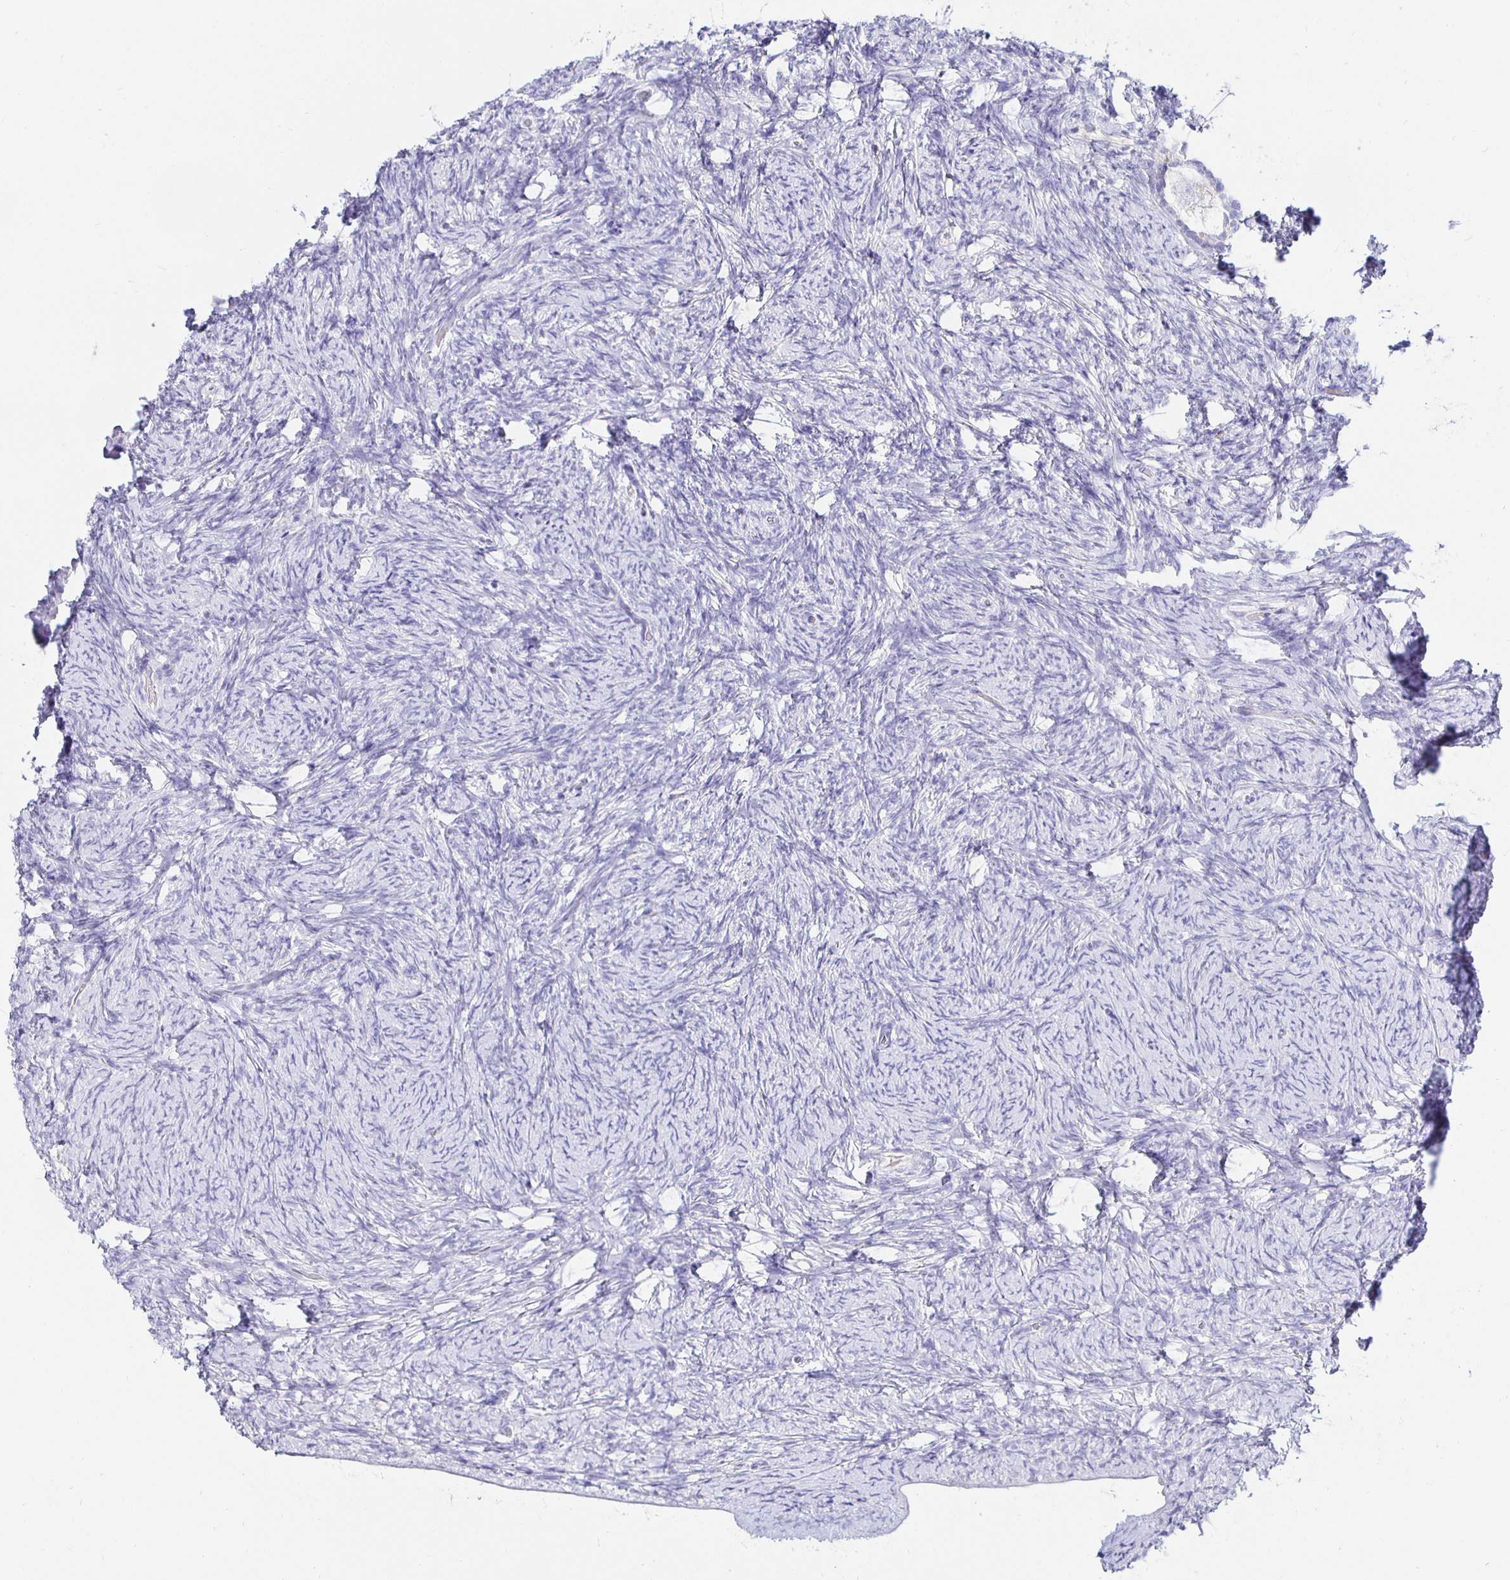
{"staining": {"intensity": "negative", "quantity": "none", "location": "none"}, "tissue": "ovary", "cell_type": "Follicle cells", "image_type": "normal", "snomed": [{"axis": "morphology", "description": "Normal tissue, NOS"}, {"axis": "topography", "description": "Ovary"}], "caption": "Immunohistochemistry micrograph of unremarkable ovary: human ovary stained with DAB demonstrates no significant protein expression in follicle cells.", "gene": "UMOD", "patient": {"sex": "female", "age": 34}}